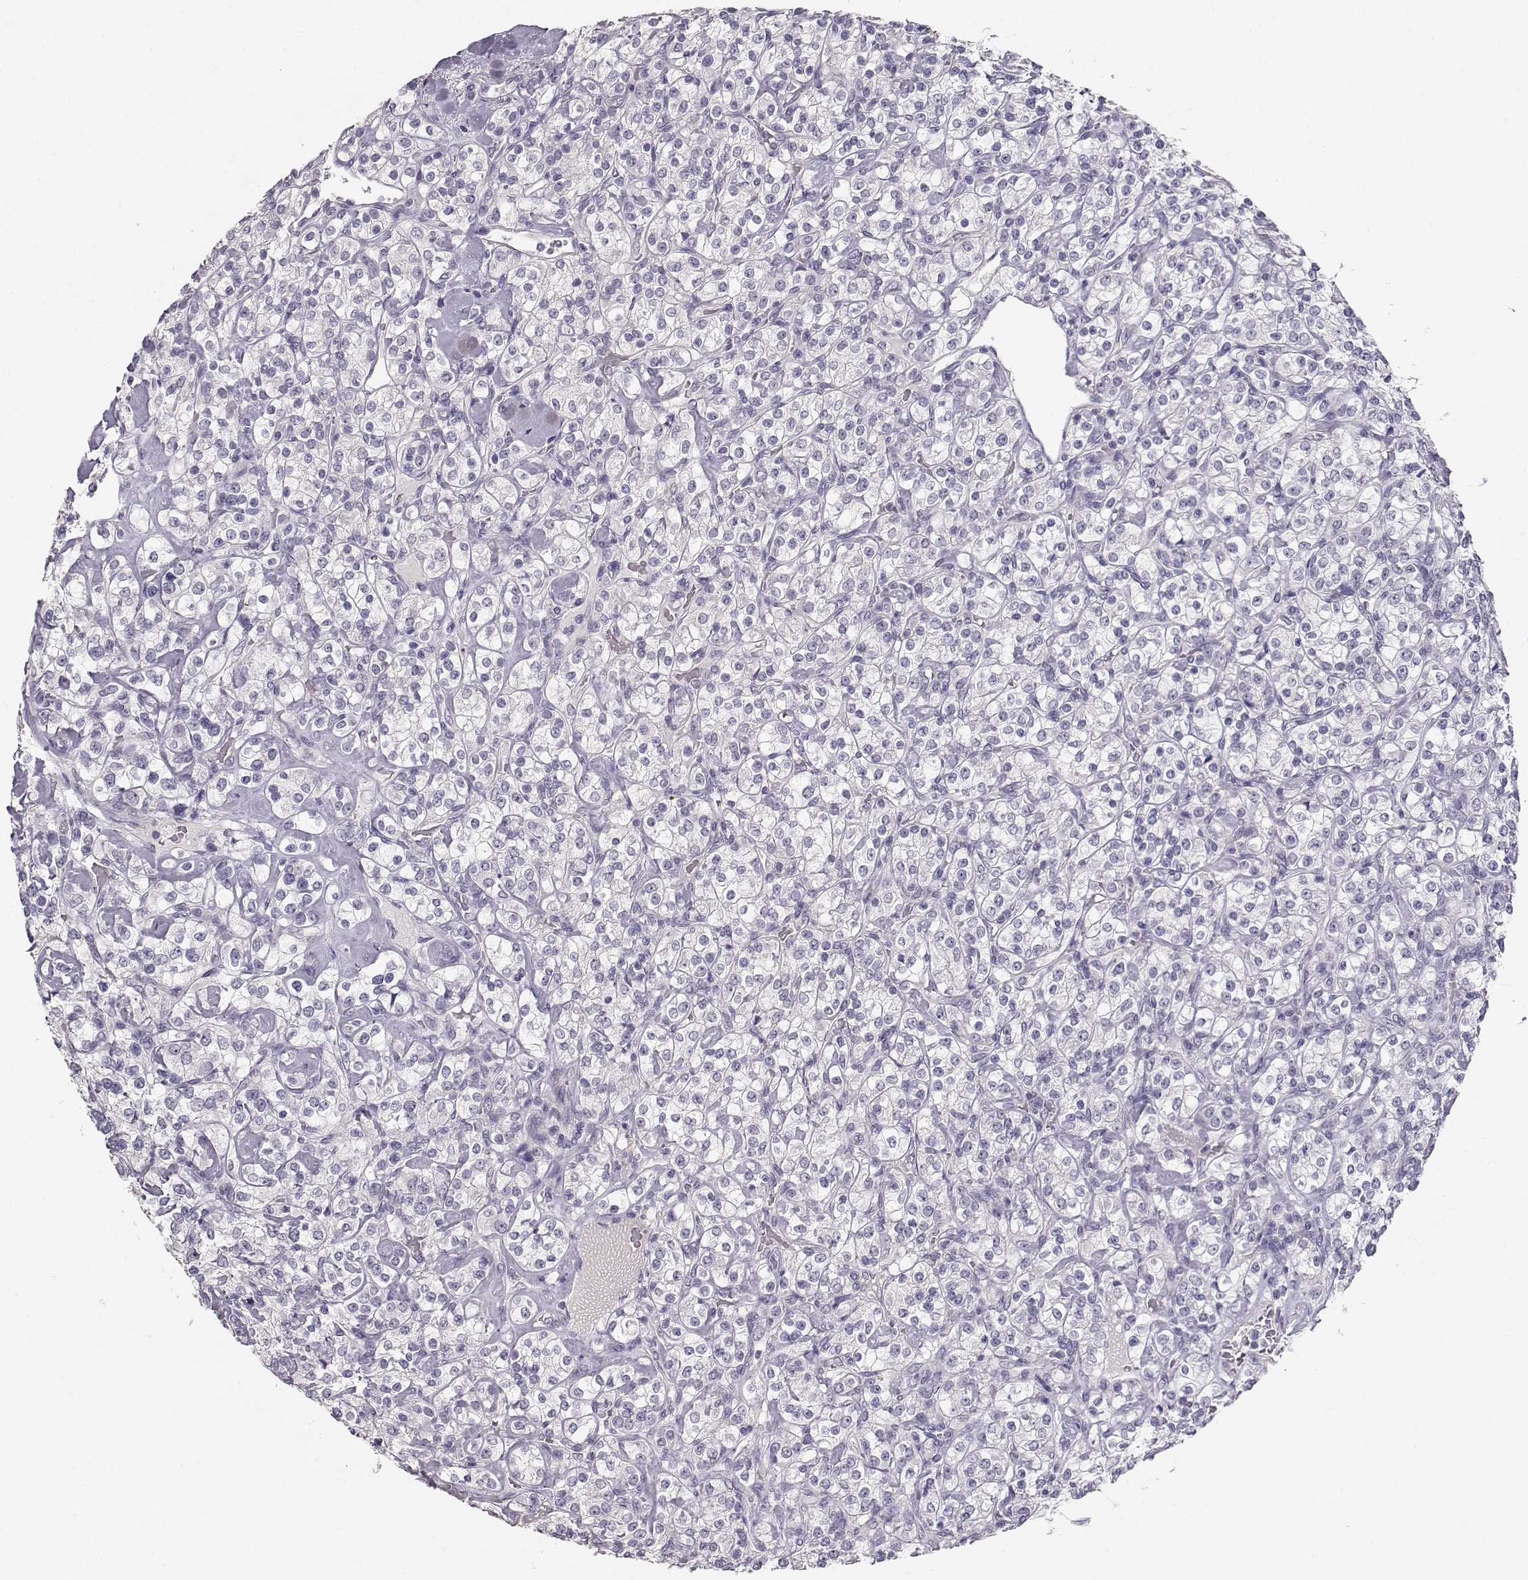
{"staining": {"intensity": "negative", "quantity": "none", "location": "none"}, "tissue": "renal cancer", "cell_type": "Tumor cells", "image_type": "cancer", "snomed": [{"axis": "morphology", "description": "Adenocarcinoma, NOS"}, {"axis": "topography", "description": "Kidney"}], "caption": "The histopathology image exhibits no staining of tumor cells in adenocarcinoma (renal).", "gene": "MAGEC1", "patient": {"sex": "male", "age": 77}}